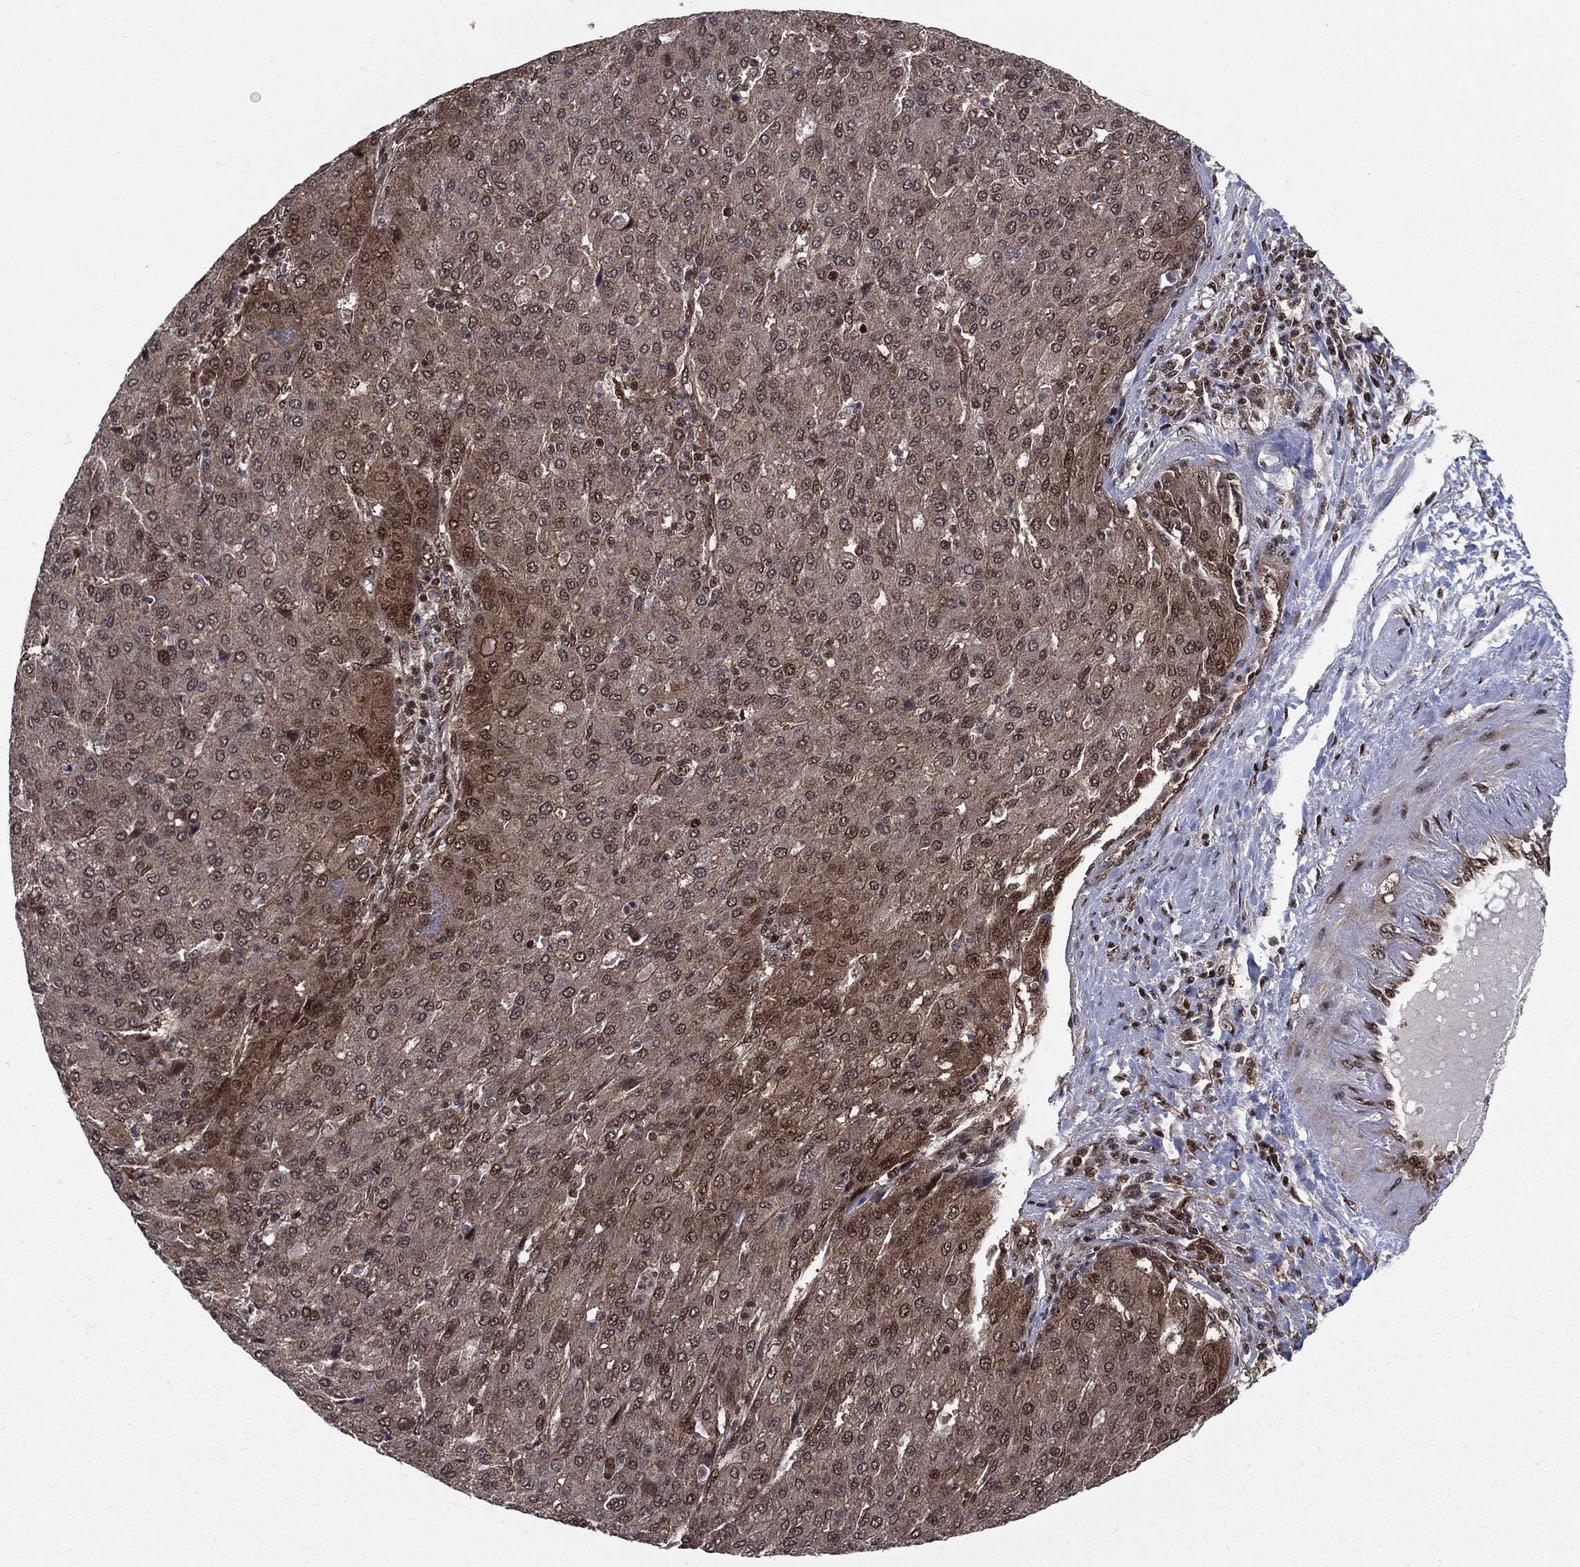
{"staining": {"intensity": "moderate", "quantity": "<25%", "location": "cytoplasmic/membranous,nuclear"}, "tissue": "liver cancer", "cell_type": "Tumor cells", "image_type": "cancer", "snomed": [{"axis": "morphology", "description": "Carcinoma, Hepatocellular, NOS"}, {"axis": "topography", "description": "Liver"}], "caption": "A micrograph of human liver cancer (hepatocellular carcinoma) stained for a protein demonstrates moderate cytoplasmic/membranous and nuclear brown staining in tumor cells. The staining was performed using DAB to visualize the protein expression in brown, while the nuclei were stained in blue with hematoxylin (Magnification: 20x).", "gene": "PTPA", "patient": {"sex": "male", "age": 65}}